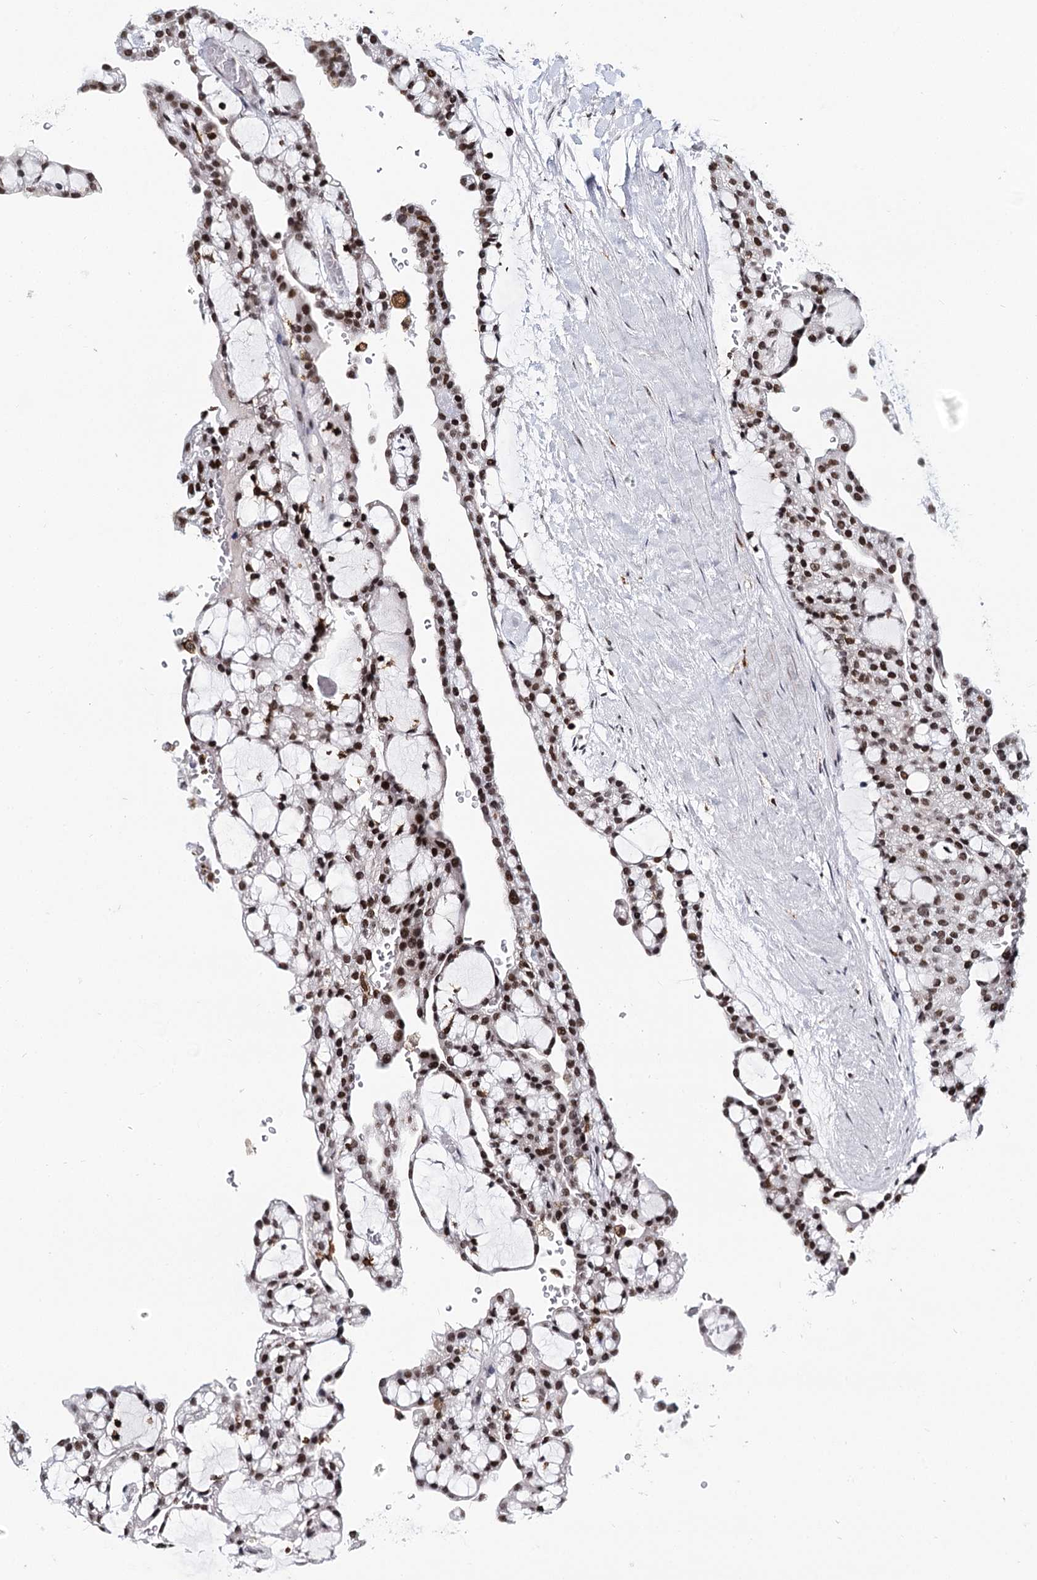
{"staining": {"intensity": "moderate", "quantity": ">75%", "location": "nuclear"}, "tissue": "renal cancer", "cell_type": "Tumor cells", "image_type": "cancer", "snomed": [{"axis": "morphology", "description": "Adenocarcinoma, NOS"}, {"axis": "topography", "description": "Kidney"}], "caption": "Immunohistochemistry of adenocarcinoma (renal) reveals medium levels of moderate nuclear positivity in approximately >75% of tumor cells.", "gene": "BARD1", "patient": {"sex": "male", "age": 63}}